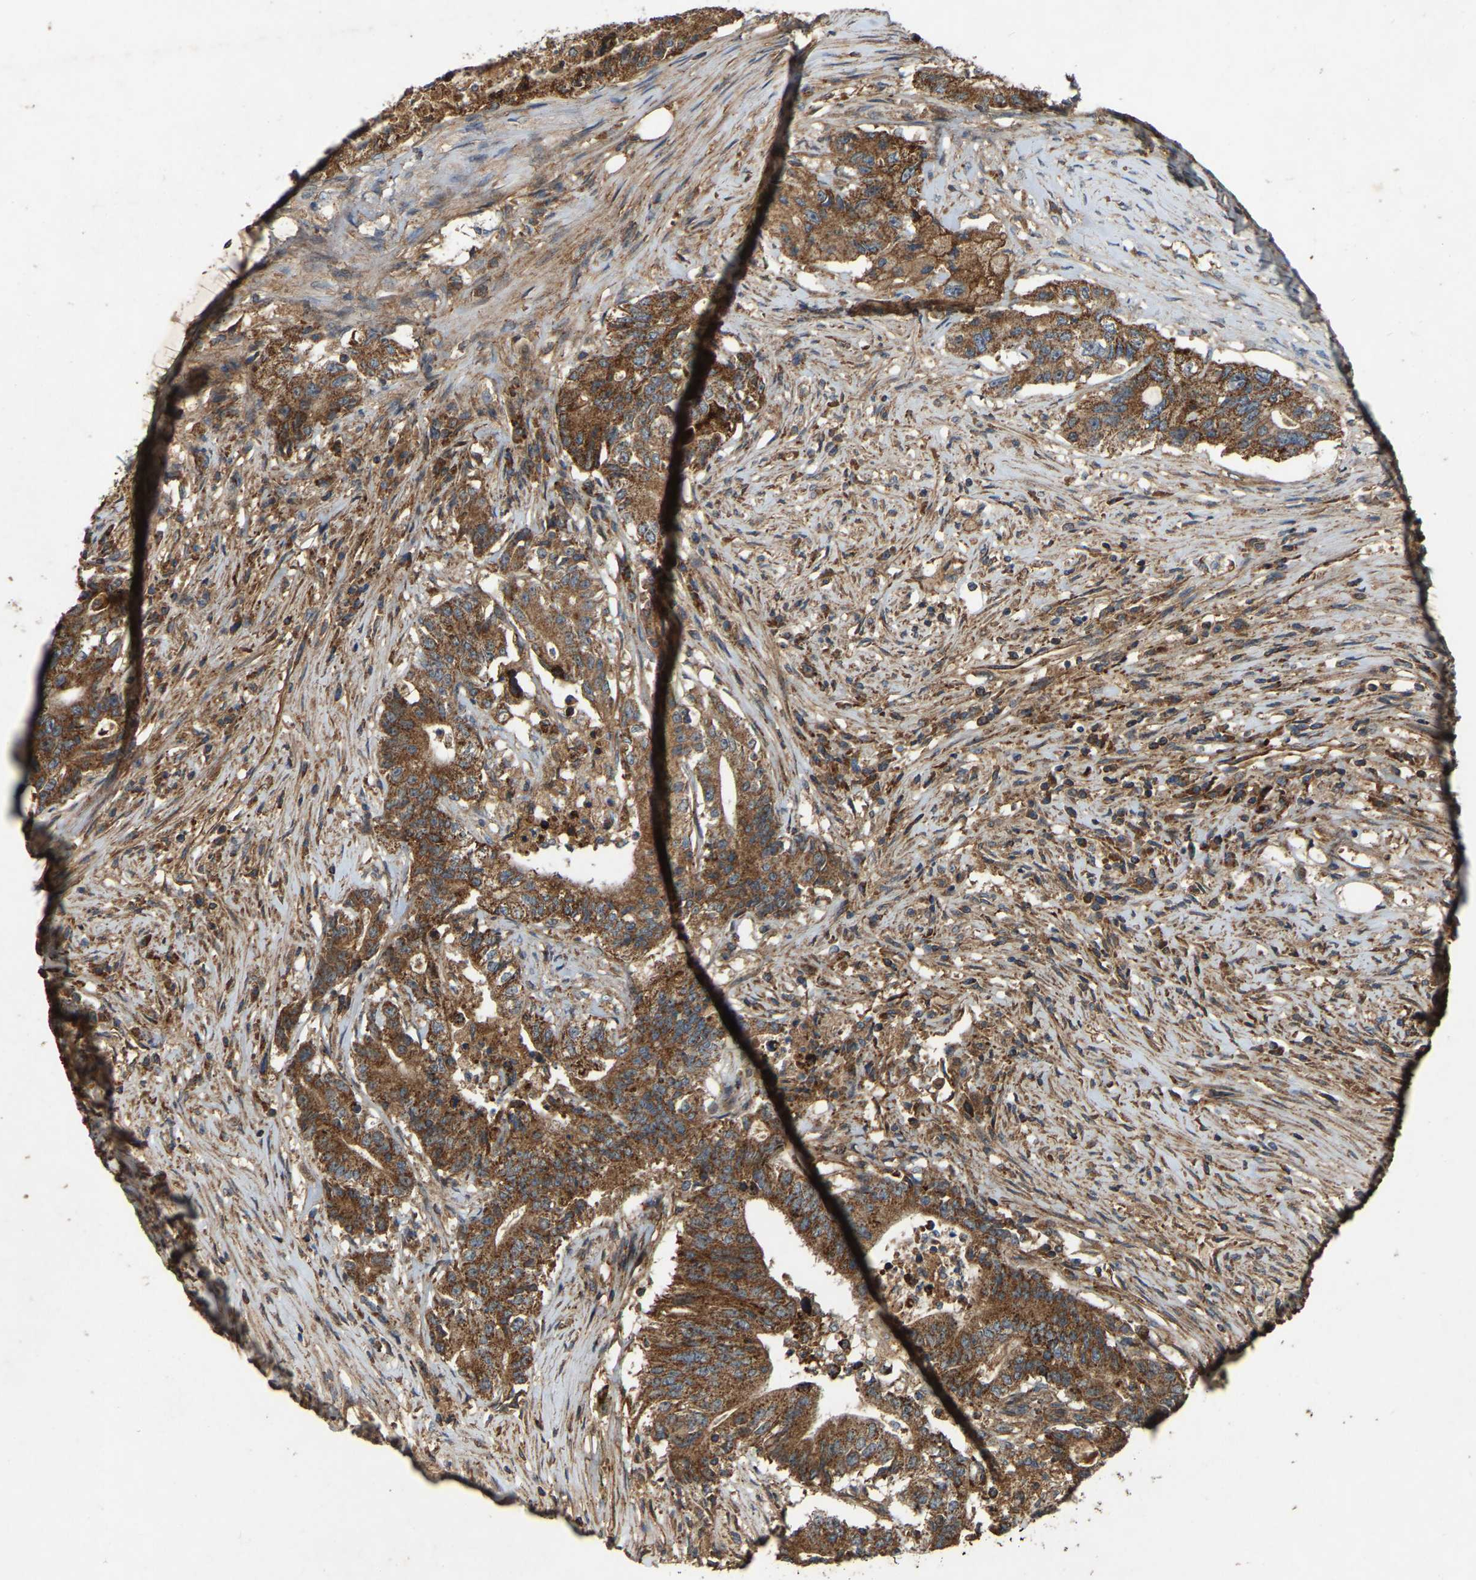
{"staining": {"intensity": "strong", "quantity": ">75%", "location": "cytoplasmic/membranous"}, "tissue": "colorectal cancer", "cell_type": "Tumor cells", "image_type": "cancer", "snomed": [{"axis": "morphology", "description": "Adenocarcinoma, NOS"}, {"axis": "topography", "description": "Colon"}], "caption": "Colorectal cancer (adenocarcinoma) tissue displays strong cytoplasmic/membranous staining in approximately >75% of tumor cells, visualized by immunohistochemistry. (DAB (3,3'-diaminobenzidine) = brown stain, brightfield microscopy at high magnification).", "gene": "SAMD9L", "patient": {"sex": "female", "age": 77}}